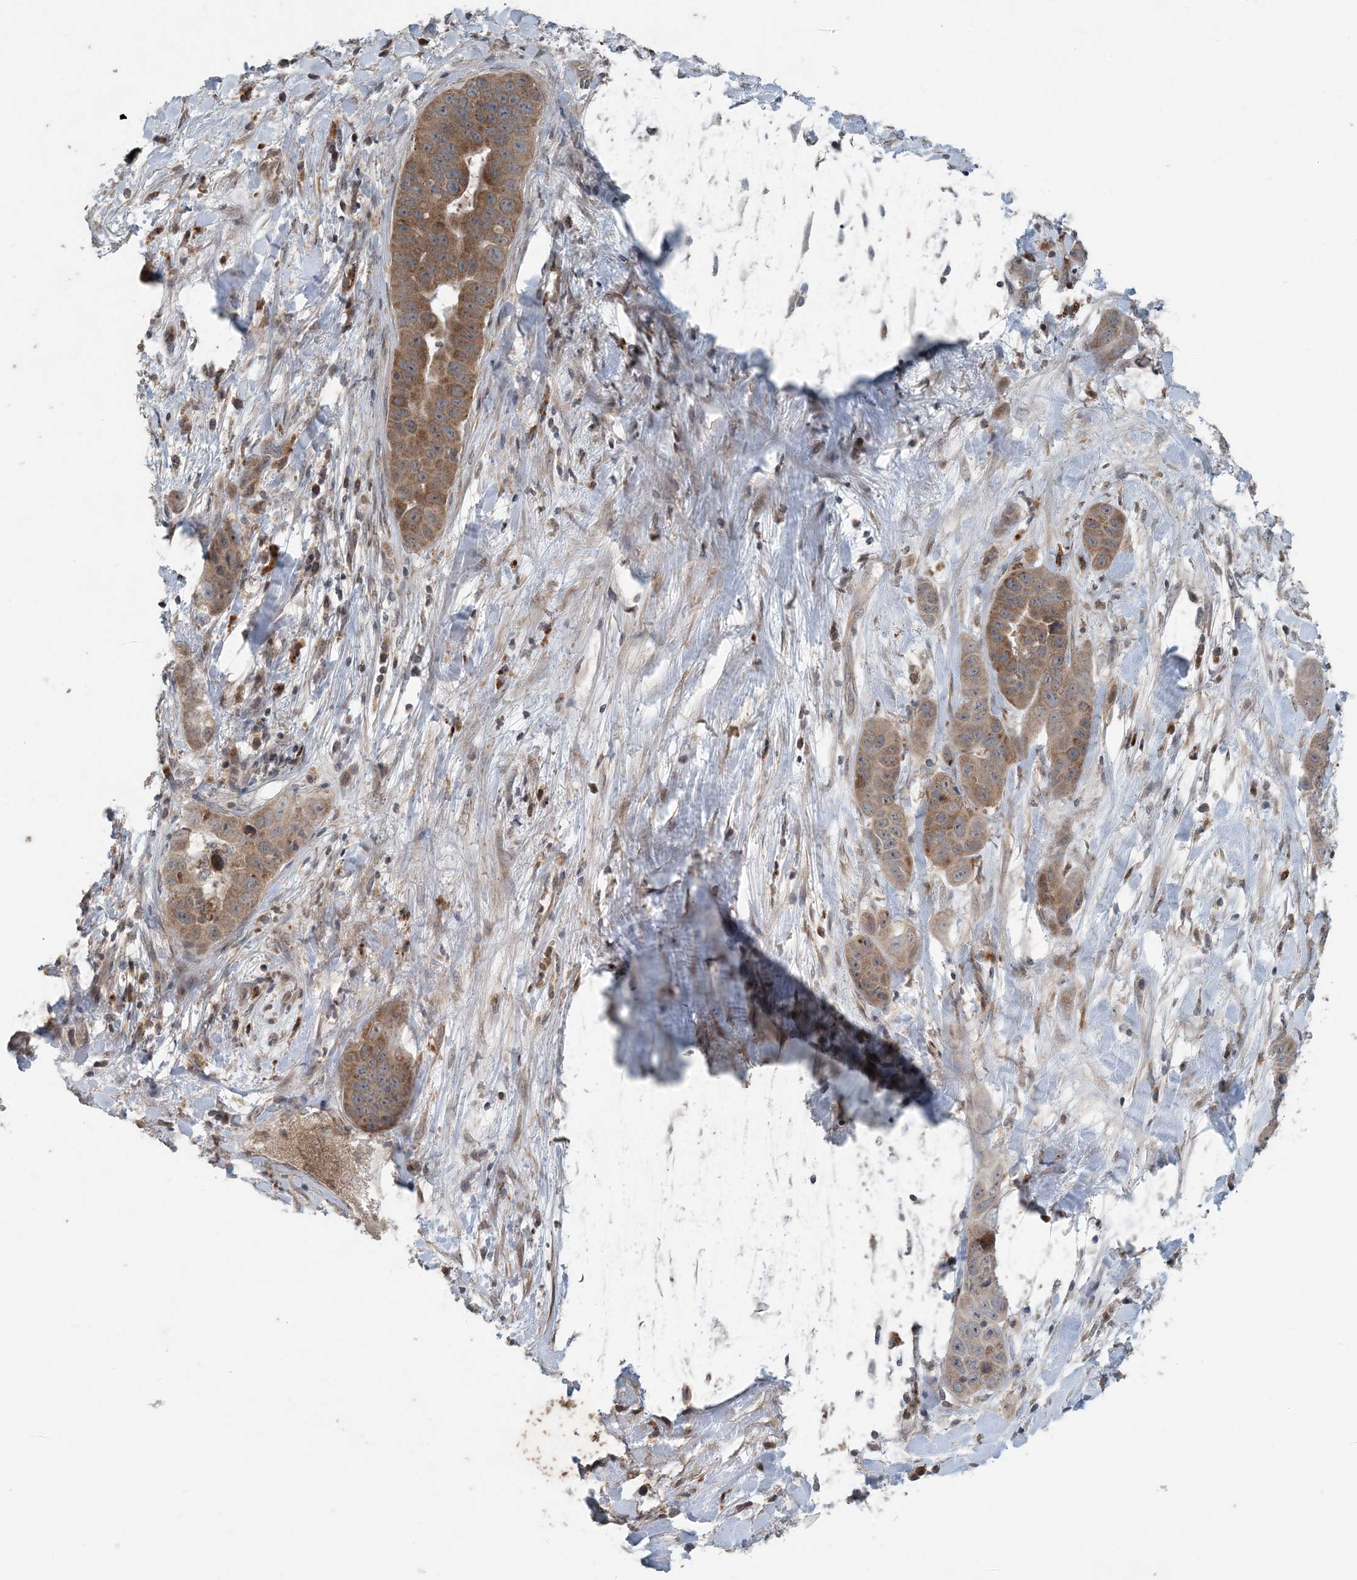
{"staining": {"intensity": "moderate", "quantity": ">75%", "location": "cytoplasmic/membranous"}, "tissue": "liver cancer", "cell_type": "Tumor cells", "image_type": "cancer", "snomed": [{"axis": "morphology", "description": "Cholangiocarcinoma"}, {"axis": "topography", "description": "Liver"}], "caption": "Brown immunohistochemical staining in human liver cancer (cholangiocarcinoma) demonstrates moderate cytoplasmic/membranous expression in approximately >75% of tumor cells.", "gene": "MYO9B", "patient": {"sex": "female", "age": 52}}